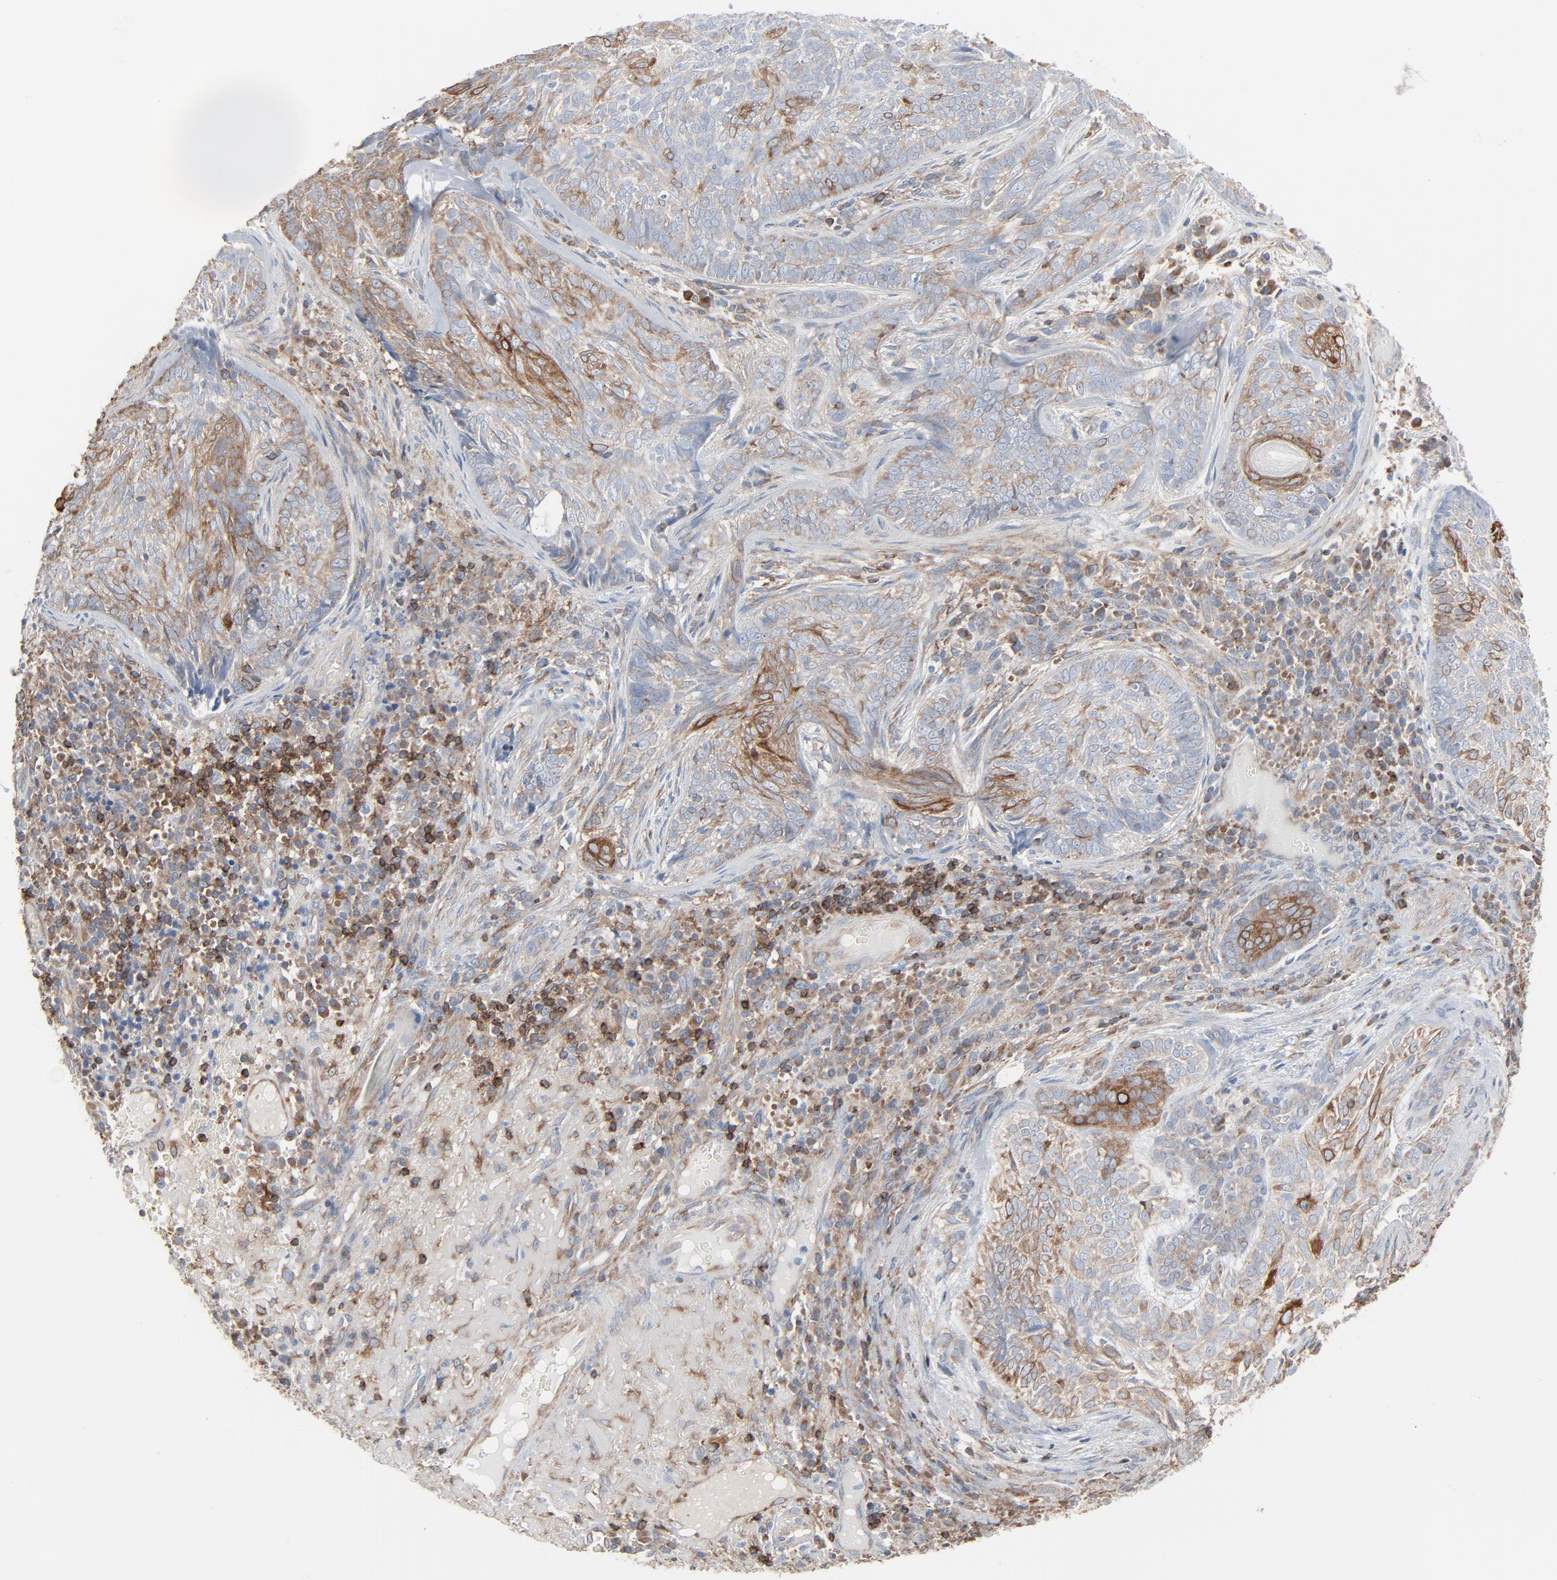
{"staining": {"intensity": "weak", "quantity": ">75%", "location": "cytoplasmic/membranous"}, "tissue": "skin cancer", "cell_type": "Tumor cells", "image_type": "cancer", "snomed": [{"axis": "morphology", "description": "Basal cell carcinoma"}, {"axis": "topography", "description": "Skin"}], "caption": "Protein analysis of basal cell carcinoma (skin) tissue displays weak cytoplasmic/membranous expression in about >75% of tumor cells.", "gene": "OPTN", "patient": {"sex": "male", "age": 72}}